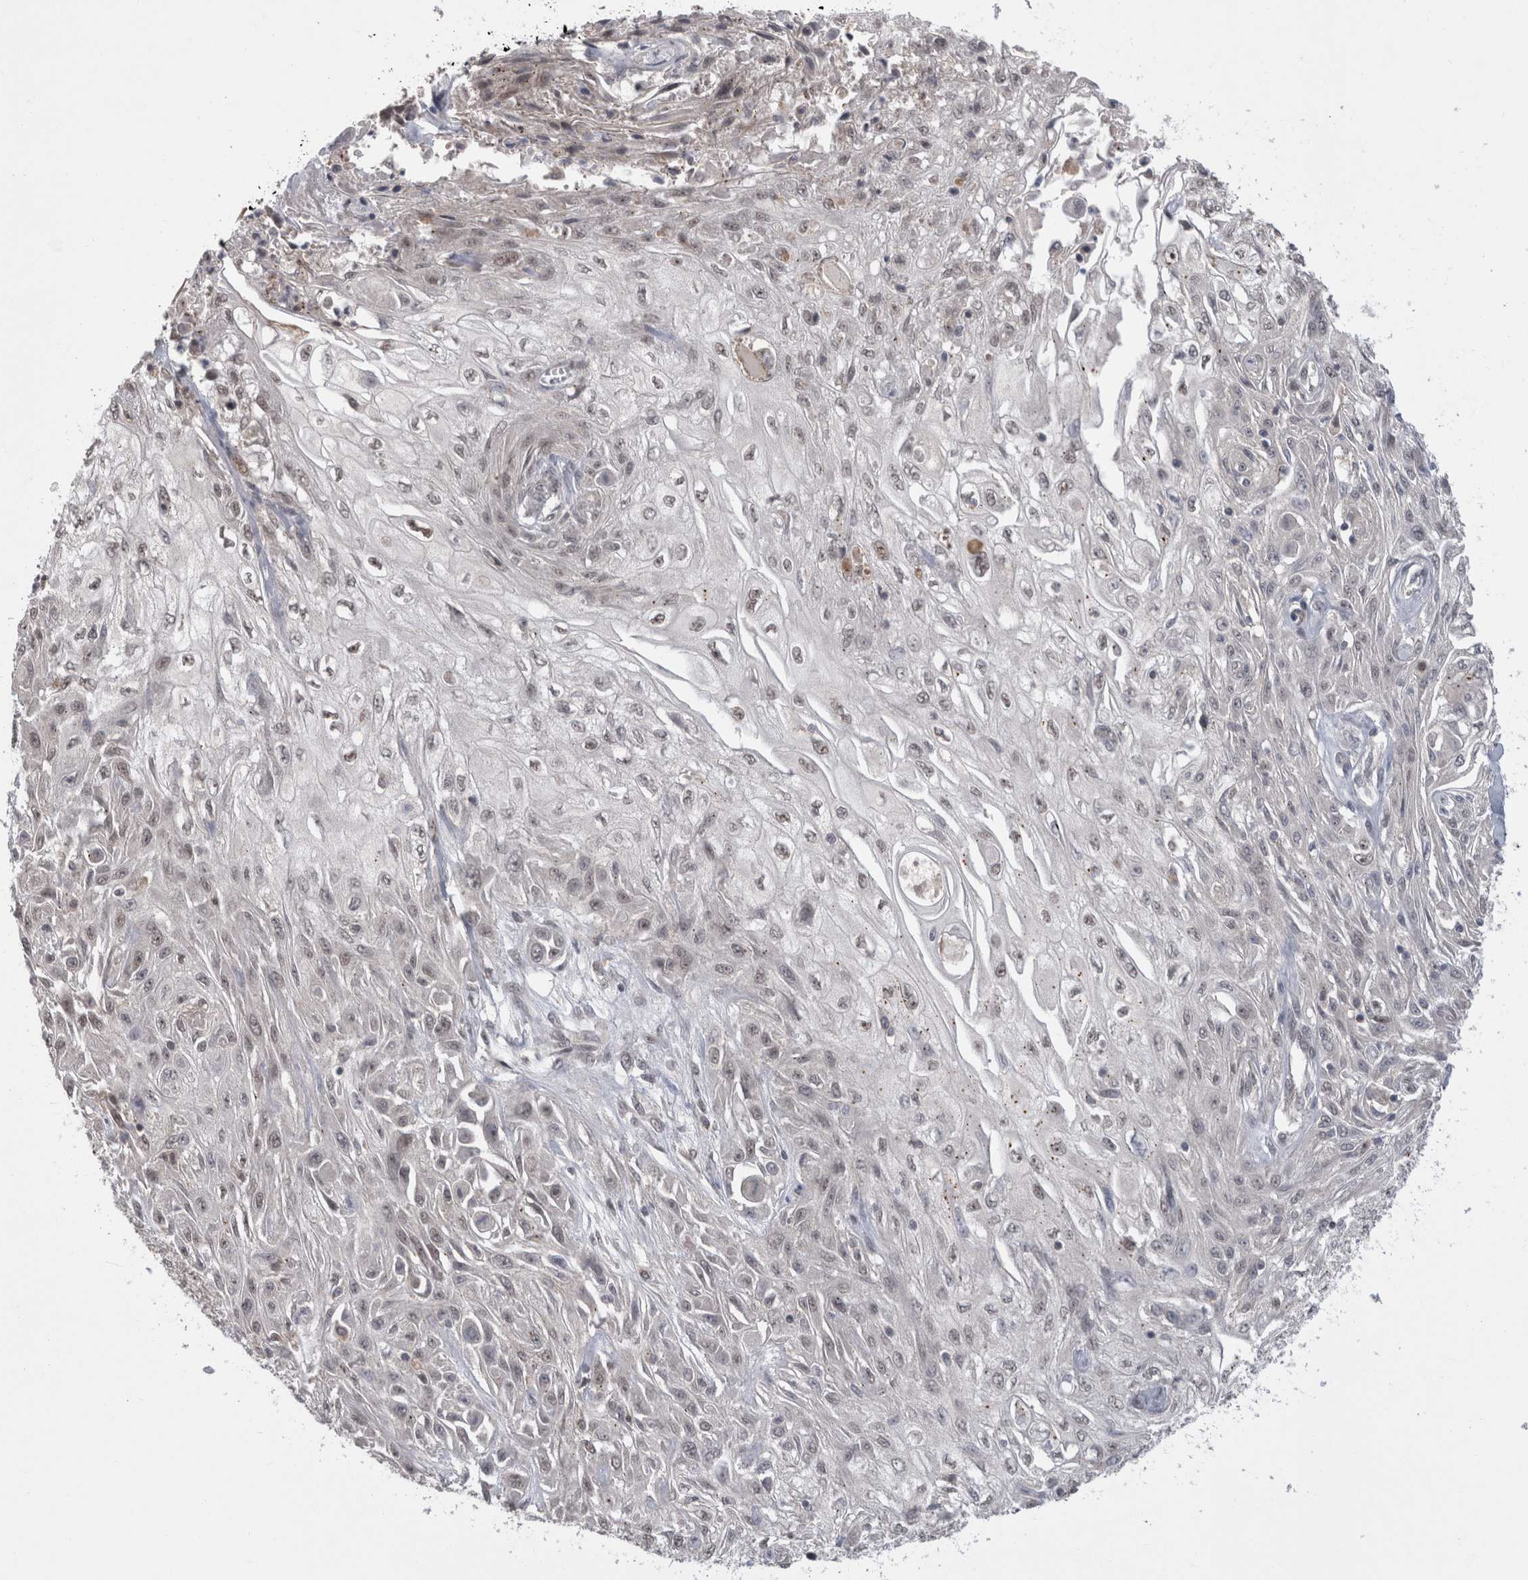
{"staining": {"intensity": "negative", "quantity": "none", "location": "none"}, "tissue": "skin cancer", "cell_type": "Tumor cells", "image_type": "cancer", "snomed": [{"axis": "morphology", "description": "Squamous cell carcinoma, NOS"}, {"axis": "morphology", "description": "Squamous cell carcinoma, metastatic, NOS"}, {"axis": "topography", "description": "Skin"}, {"axis": "topography", "description": "Lymph node"}], "caption": "This photomicrograph is of metastatic squamous cell carcinoma (skin) stained with immunohistochemistry (IHC) to label a protein in brown with the nuclei are counter-stained blue. There is no positivity in tumor cells. Brightfield microscopy of IHC stained with DAB (3,3'-diaminobenzidine) (brown) and hematoxylin (blue), captured at high magnification.", "gene": "MTBP", "patient": {"sex": "male", "age": 75}}